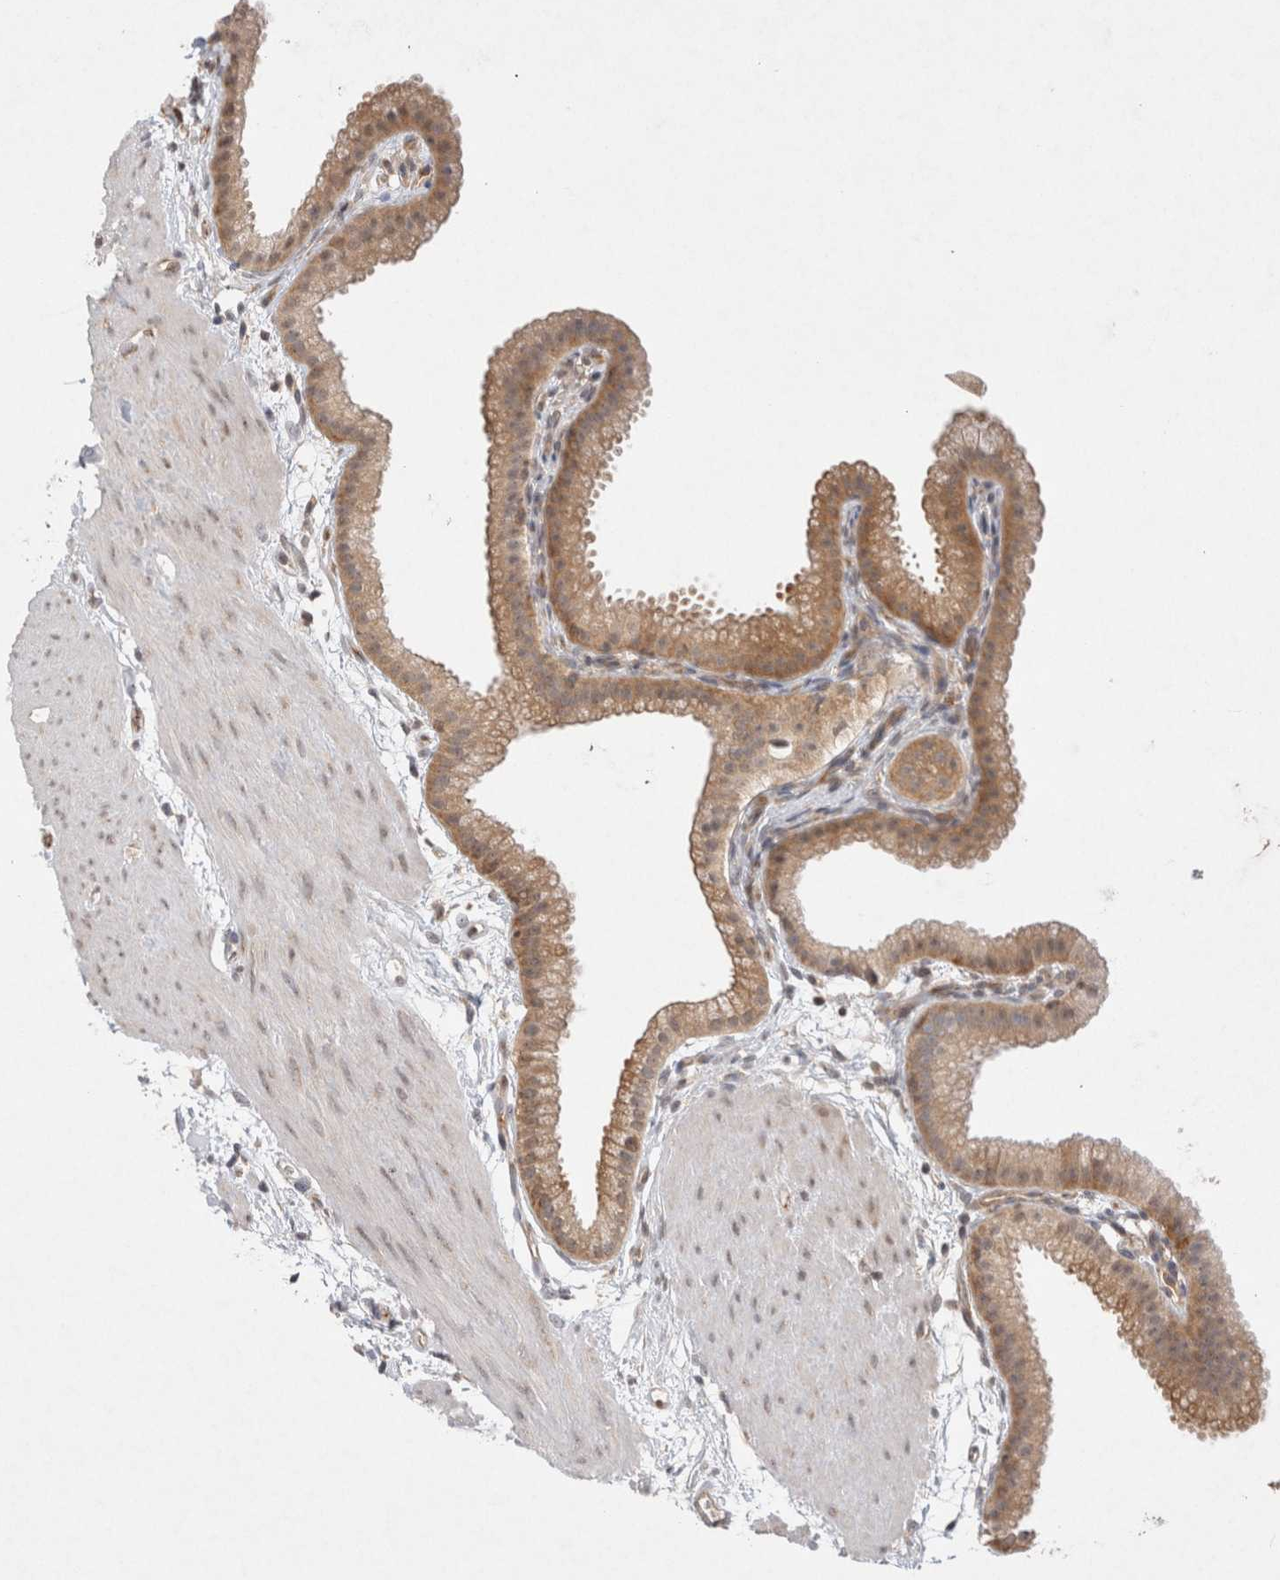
{"staining": {"intensity": "moderate", "quantity": ">75%", "location": "cytoplasmic/membranous"}, "tissue": "gallbladder", "cell_type": "Glandular cells", "image_type": "normal", "snomed": [{"axis": "morphology", "description": "Normal tissue, NOS"}, {"axis": "topography", "description": "Gallbladder"}], "caption": "Immunohistochemical staining of normal gallbladder displays medium levels of moderate cytoplasmic/membranous positivity in about >75% of glandular cells.", "gene": "EIF3E", "patient": {"sex": "female", "age": 64}}